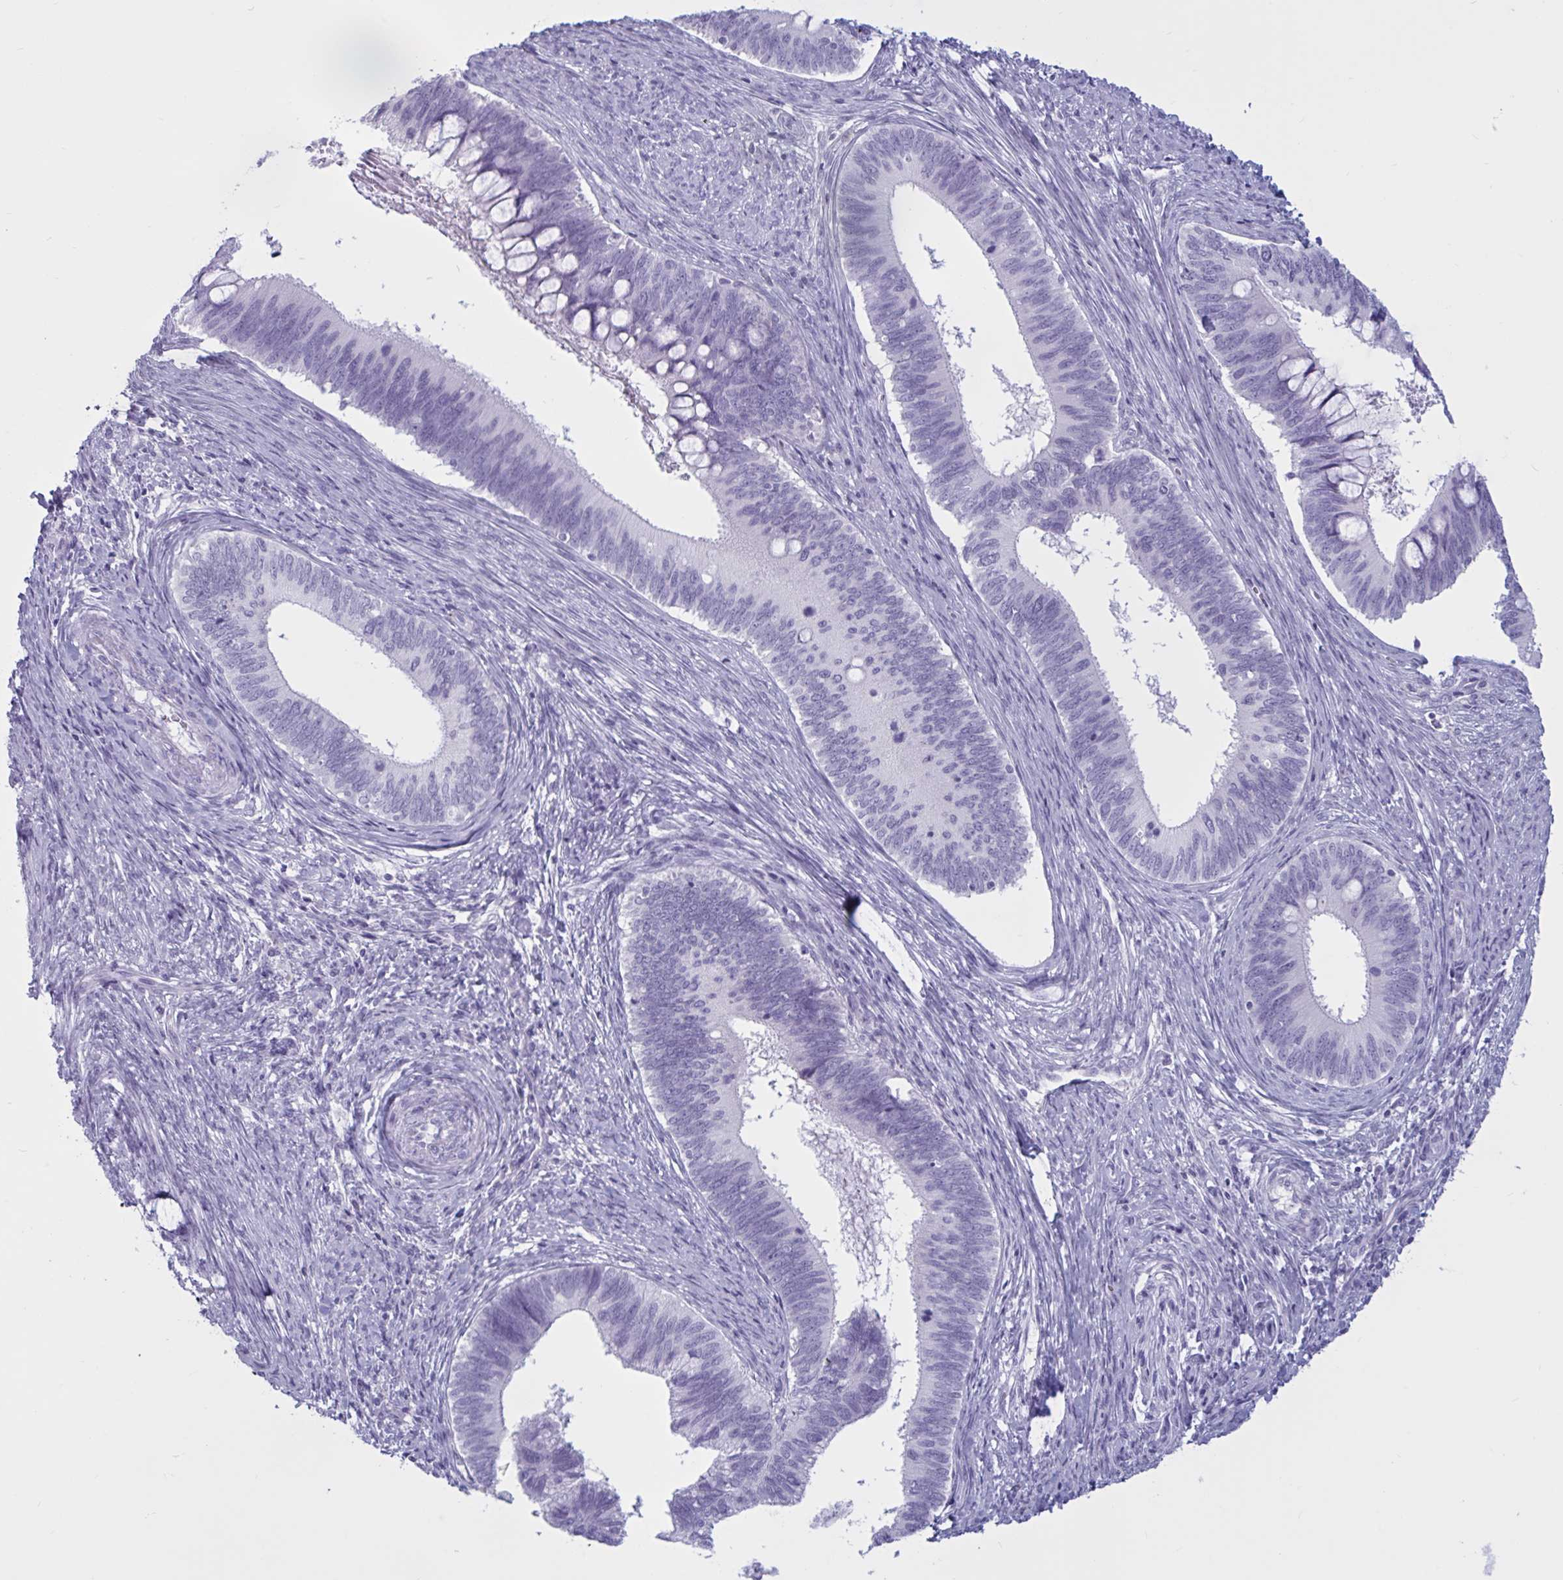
{"staining": {"intensity": "negative", "quantity": "none", "location": "none"}, "tissue": "cervical cancer", "cell_type": "Tumor cells", "image_type": "cancer", "snomed": [{"axis": "morphology", "description": "Adenocarcinoma, NOS"}, {"axis": "topography", "description": "Cervix"}], "caption": "A high-resolution histopathology image shows IHC staining of cervical cancer (adenocarcinoma), which displays no significant expression in tumor cells. The staining was performed using DAB (3,3'-diaminobenzidine) to visualize the protein expression in brown, while the nuclei were stained in blue with hematoxylin (Magnification: 20x).", "gene": "BBS10", "patient": {"sex": "female", "age": 42}}